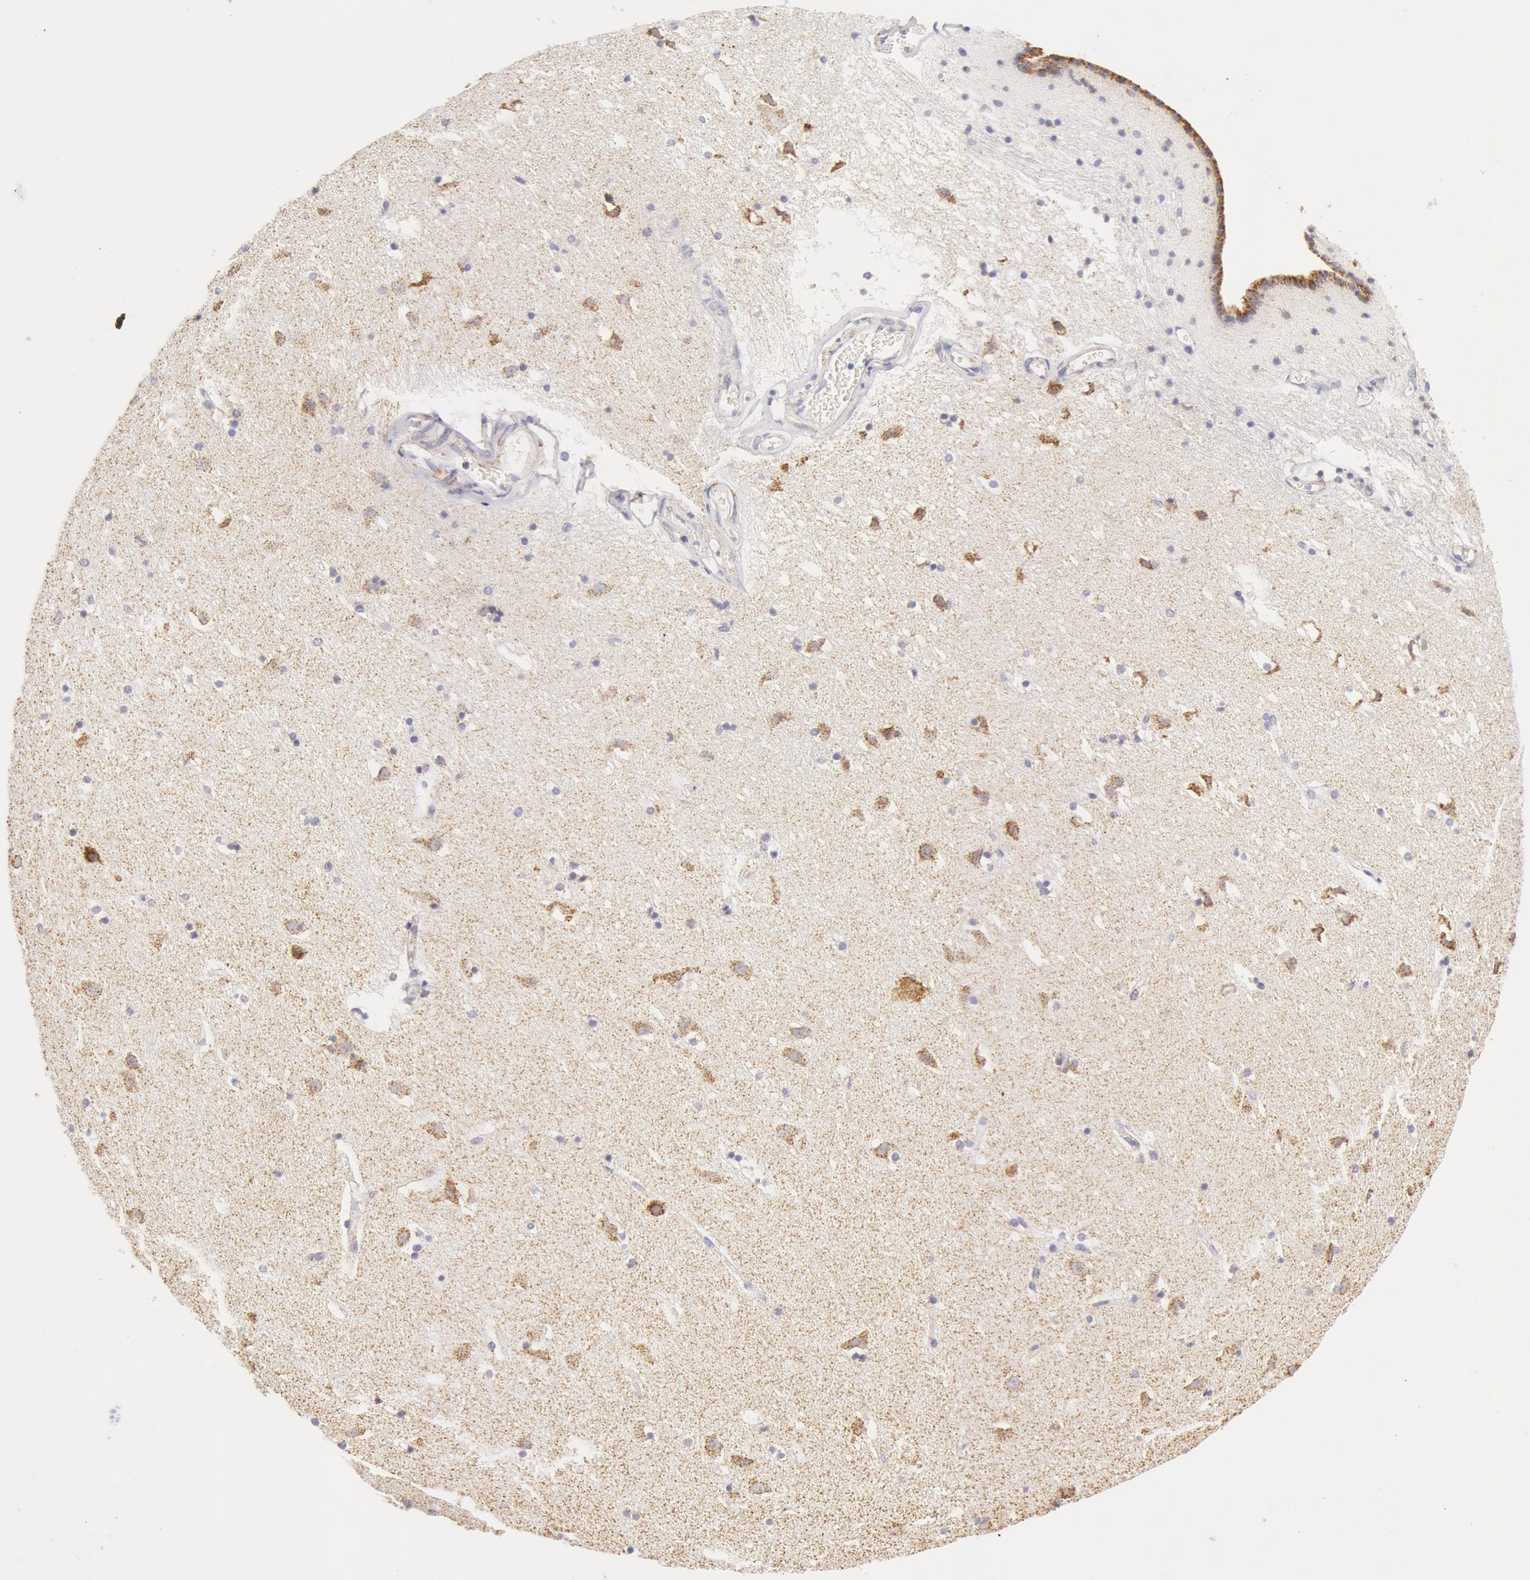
{"staining": {"intensity": "negative", "quantity": "none", "location": "none"}, "tissue": "caudate", "cell_type": "Glial cells", "image_type": "normal", "snomed": [{"axis": "morphology", "description": "Normal tissue, NOS"}, {"axis": "topography", "description": "Lateral ventricle wall"}], "caption": "Immunohistochemistry (IHC) of benign caudate exhibits no staining in glial cells.", "gene": "ATP5F1B", "patient": {"sex": "male", "age": 45}}